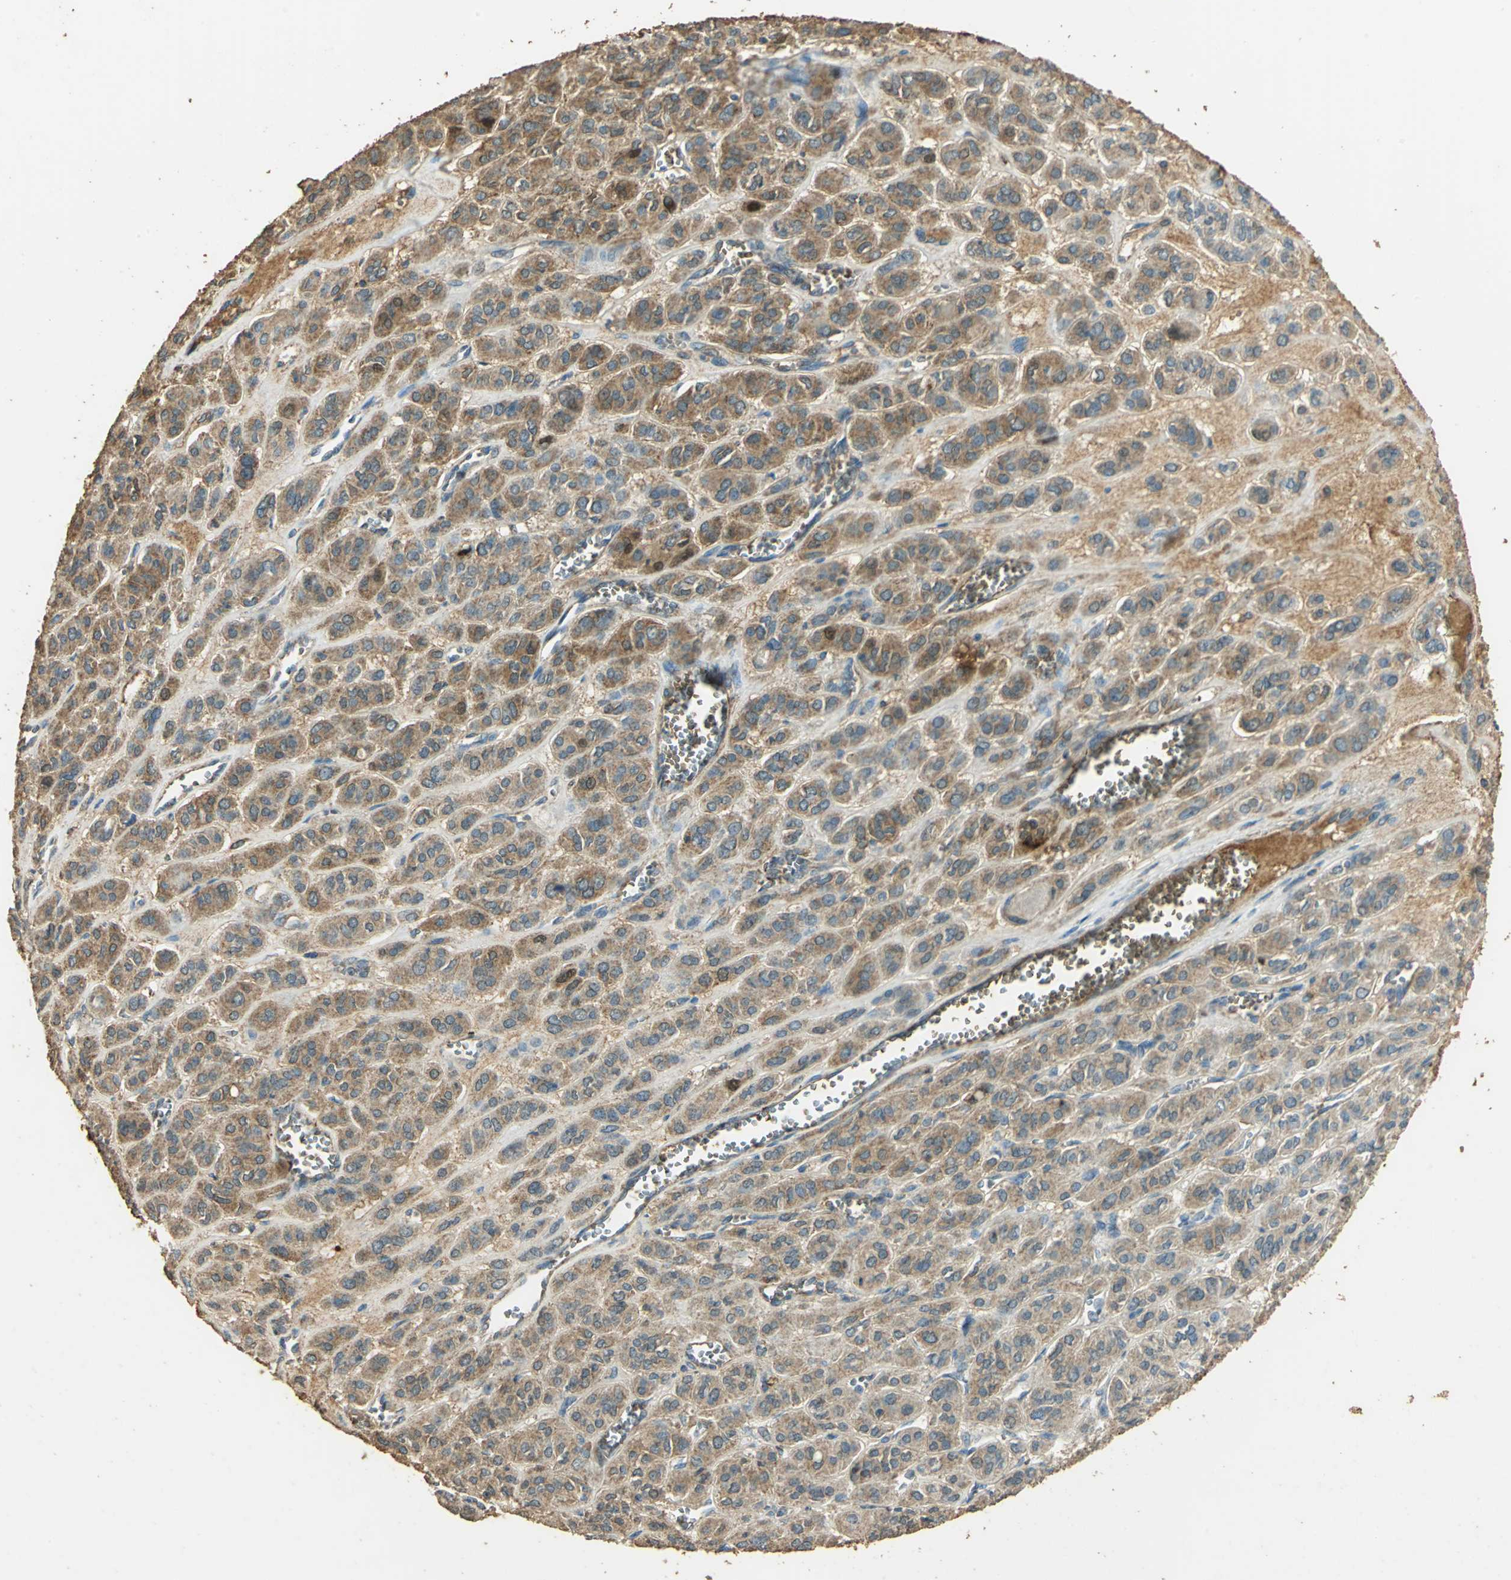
{"staining": {"intensity": "moderate", "quantity": ">75%", "location": "cytoplasmic/membranous"}, "tissue": "thyroid cancer", "cell_type": "Tumor cells", "image_type": "cancer", "snomed": [{"axis": "morphology", "description": "Follicular adenoma carcinoma, NOS"}, {"axis": "topography", "description": "Thyroid gland"}], "caption": "Immunohistochemistry micrograph of human thyroid cancer (follicular adenoma carcinoma) stained for a protein (brown), which demonstrates medium levels of moderate cytoplasmic/membranous positivity in about >75% of tumor cells.", "gene": "TRAPPC2", "patient": {"sex": "female", "age": 71}}